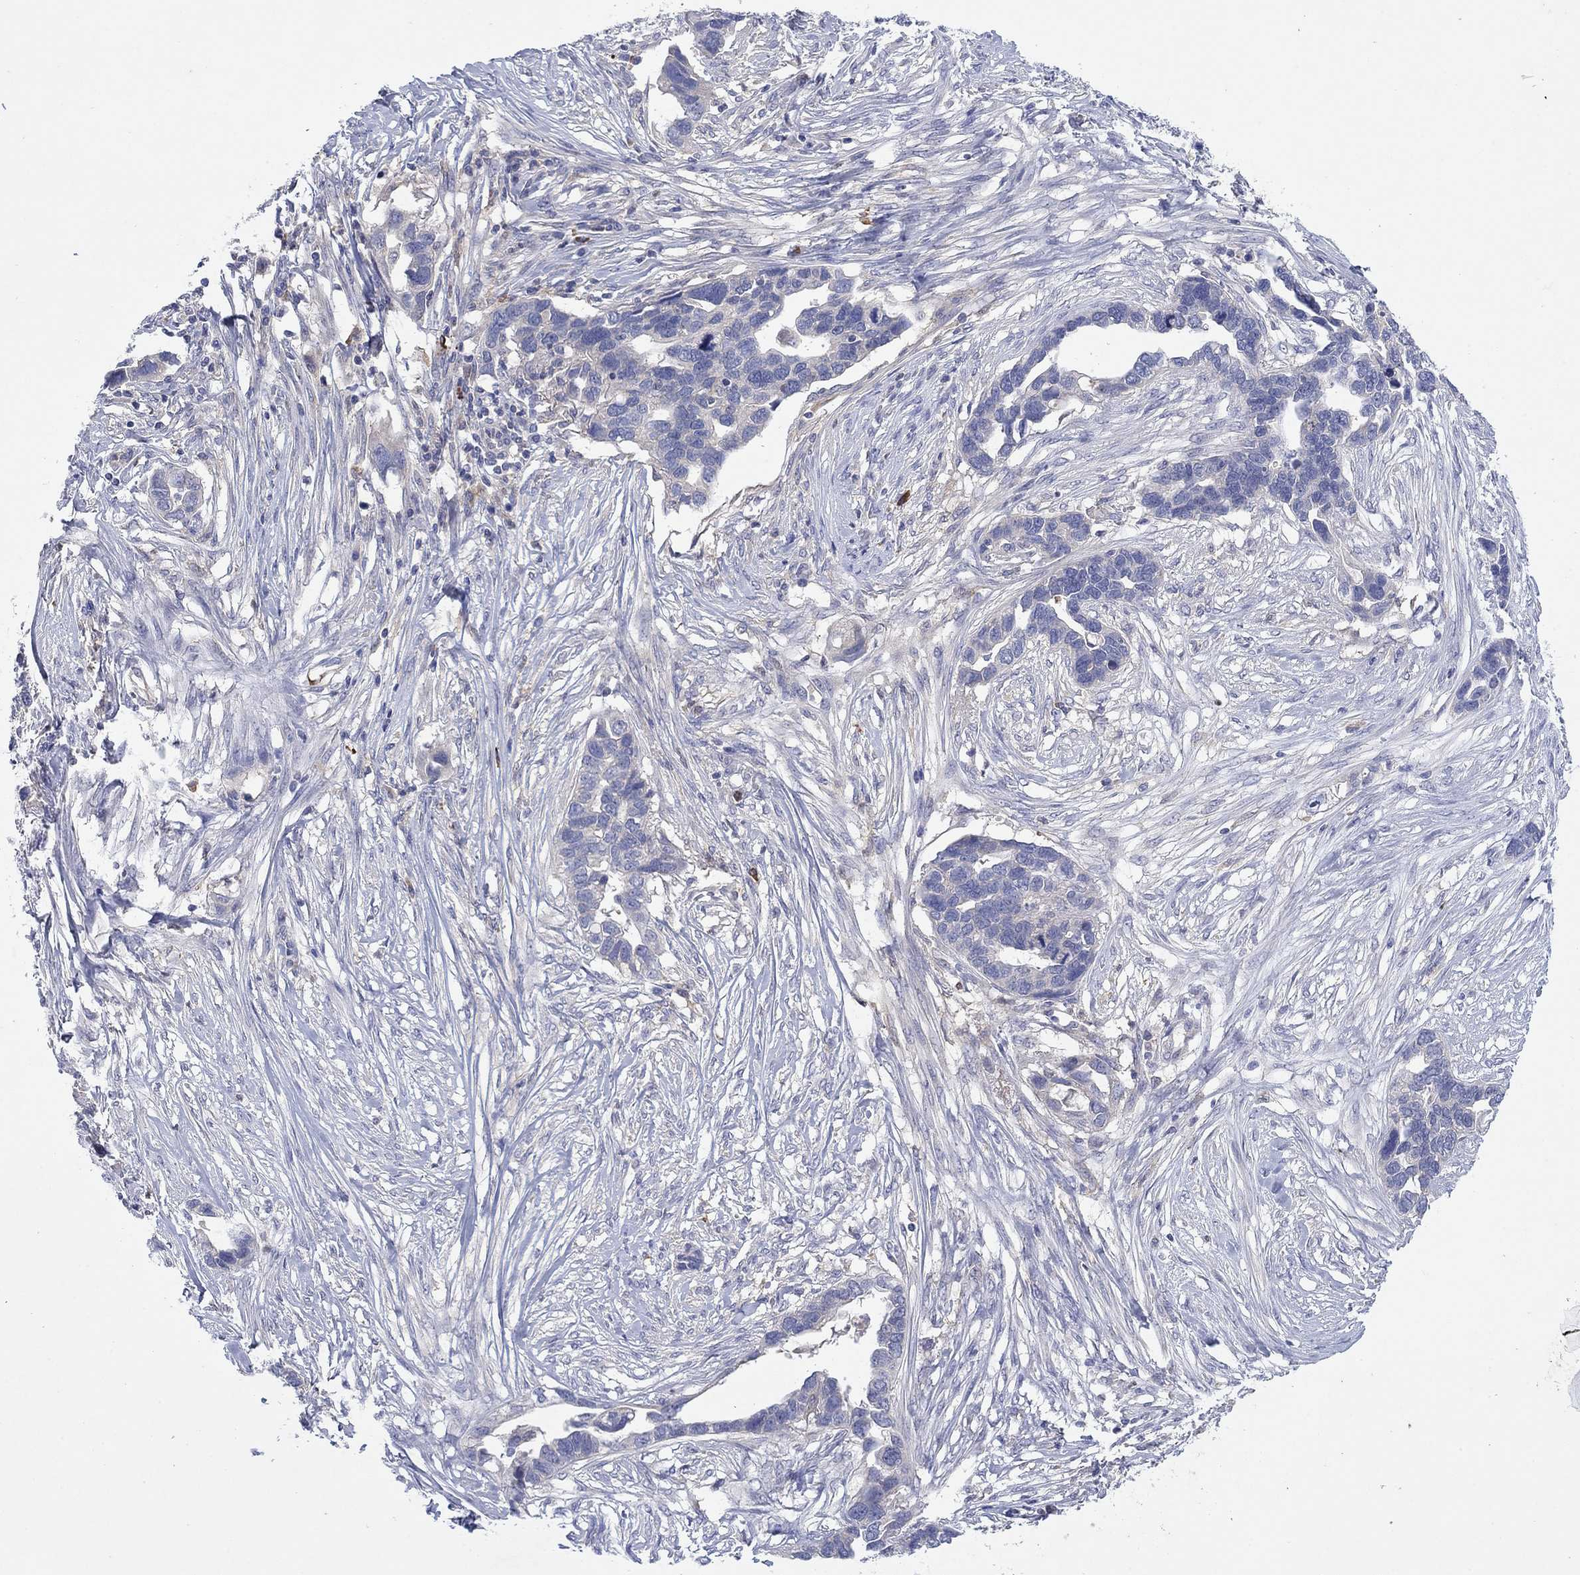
{"staining": {"intensity": "negative", "quantity": "none", "location": "none"}, "tissue": "ovarian cancer", "cell_type": "Tumor cells", "image_type": "cancer", "snomed": [{"axis": "morphology", "description": "Cystadenocarcinoma, serous, NOS"}, {"axis": "topography", "description": "Ovary"}], "caption": "Immunohistochemical staining of human serous cystadenocarcinoma (ovarian) demonstrates no significant staining in tumor cells.", "gene": "PLCL2", "patient": {"sex": "female", "age": 54}}